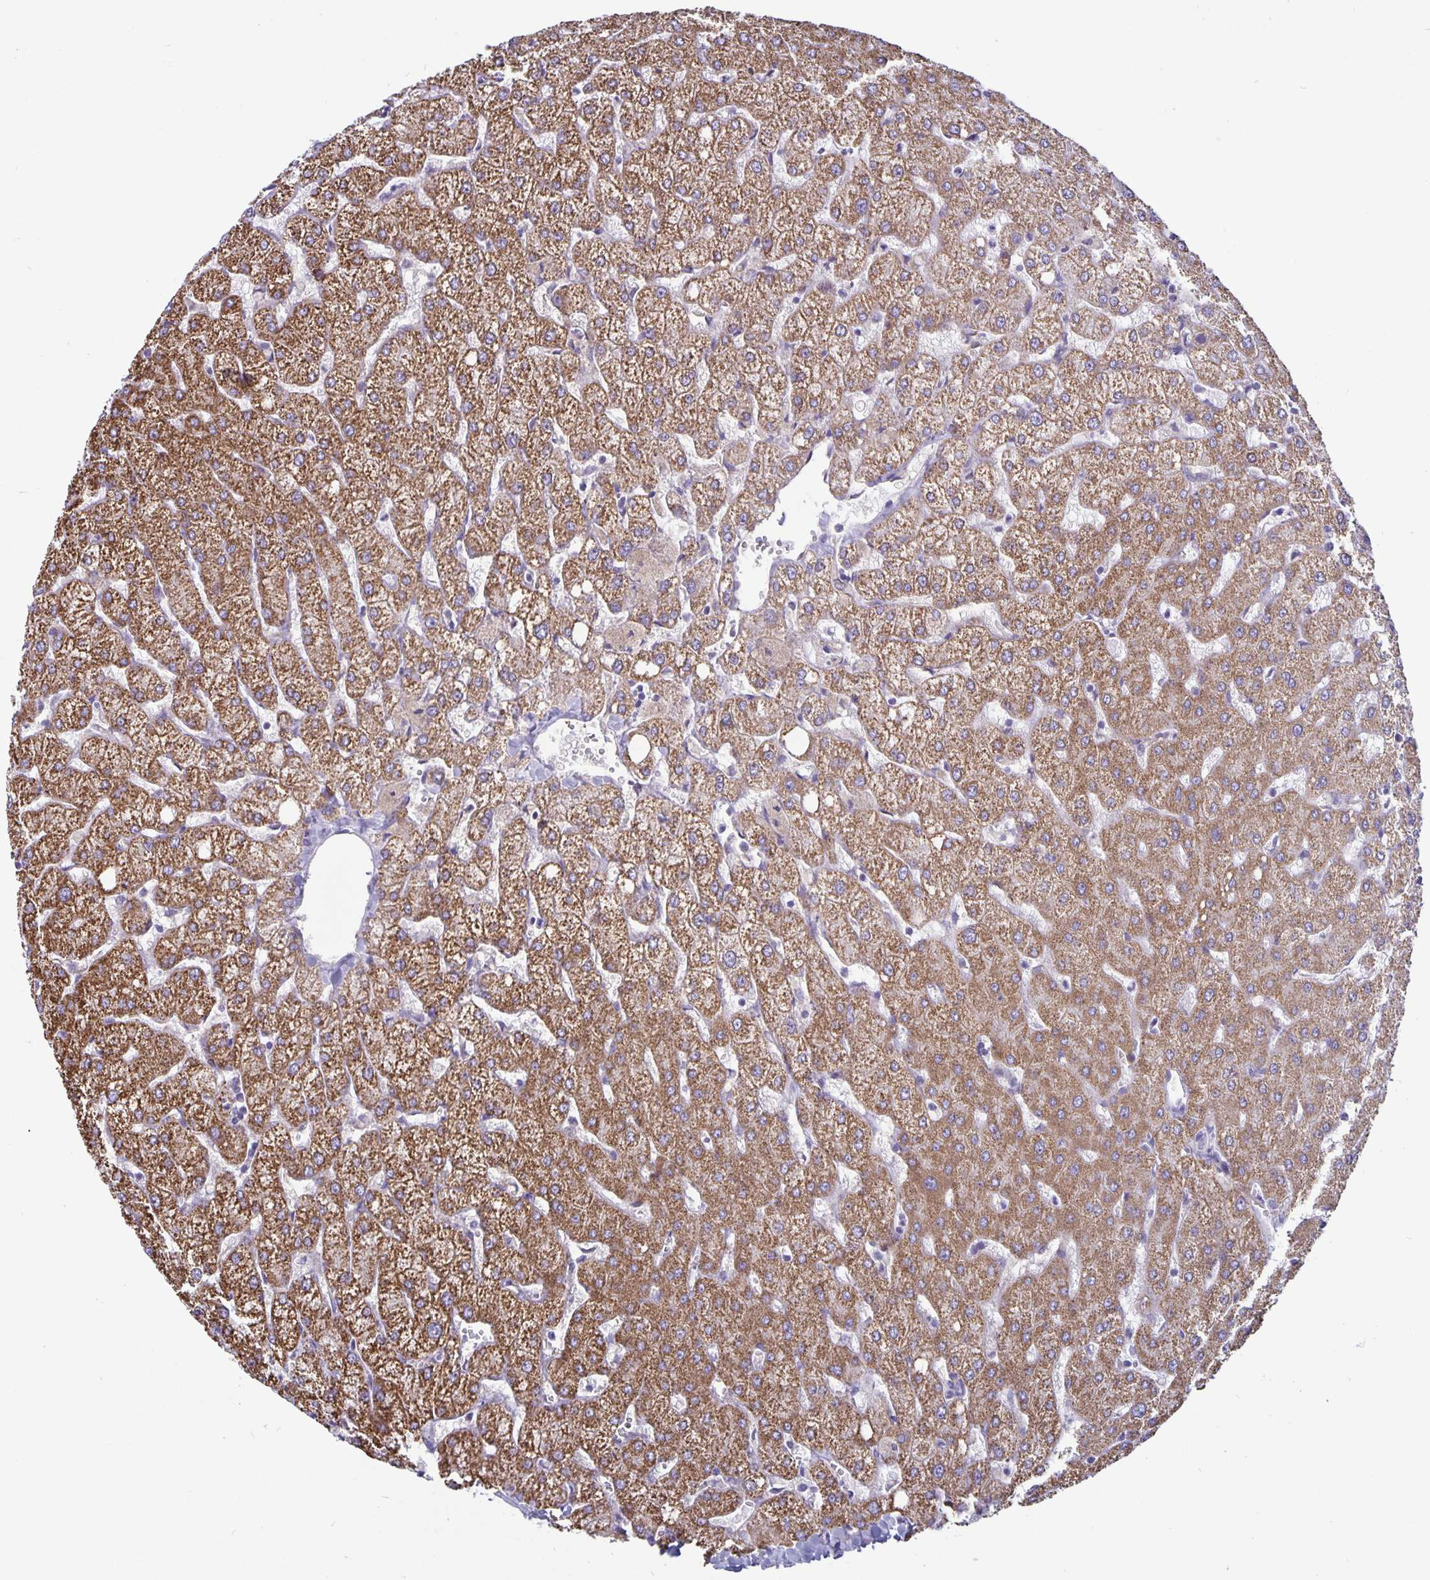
{"staining": {"intensity": "negative", "quantity": "none", "location": "none"}, "tissue": "liver", "cell_type": "Cholangiocytes", "image_type": "normal", "snomed": [{"axis": "morphology", "description": "Normal tissue, NOS"}, {"axis": "topography", "description": "Liver"}], "caption": "Immunohistochemistry image of unremarkable human liver stained for a protein (brown), which demonstrates no staining in cholangiocytes. (Immunohistochemistry (ihc), brightfield microscopy, high magnification).", "gene": "PLCB3", "patient": {"sex": "female", "age": 54}}